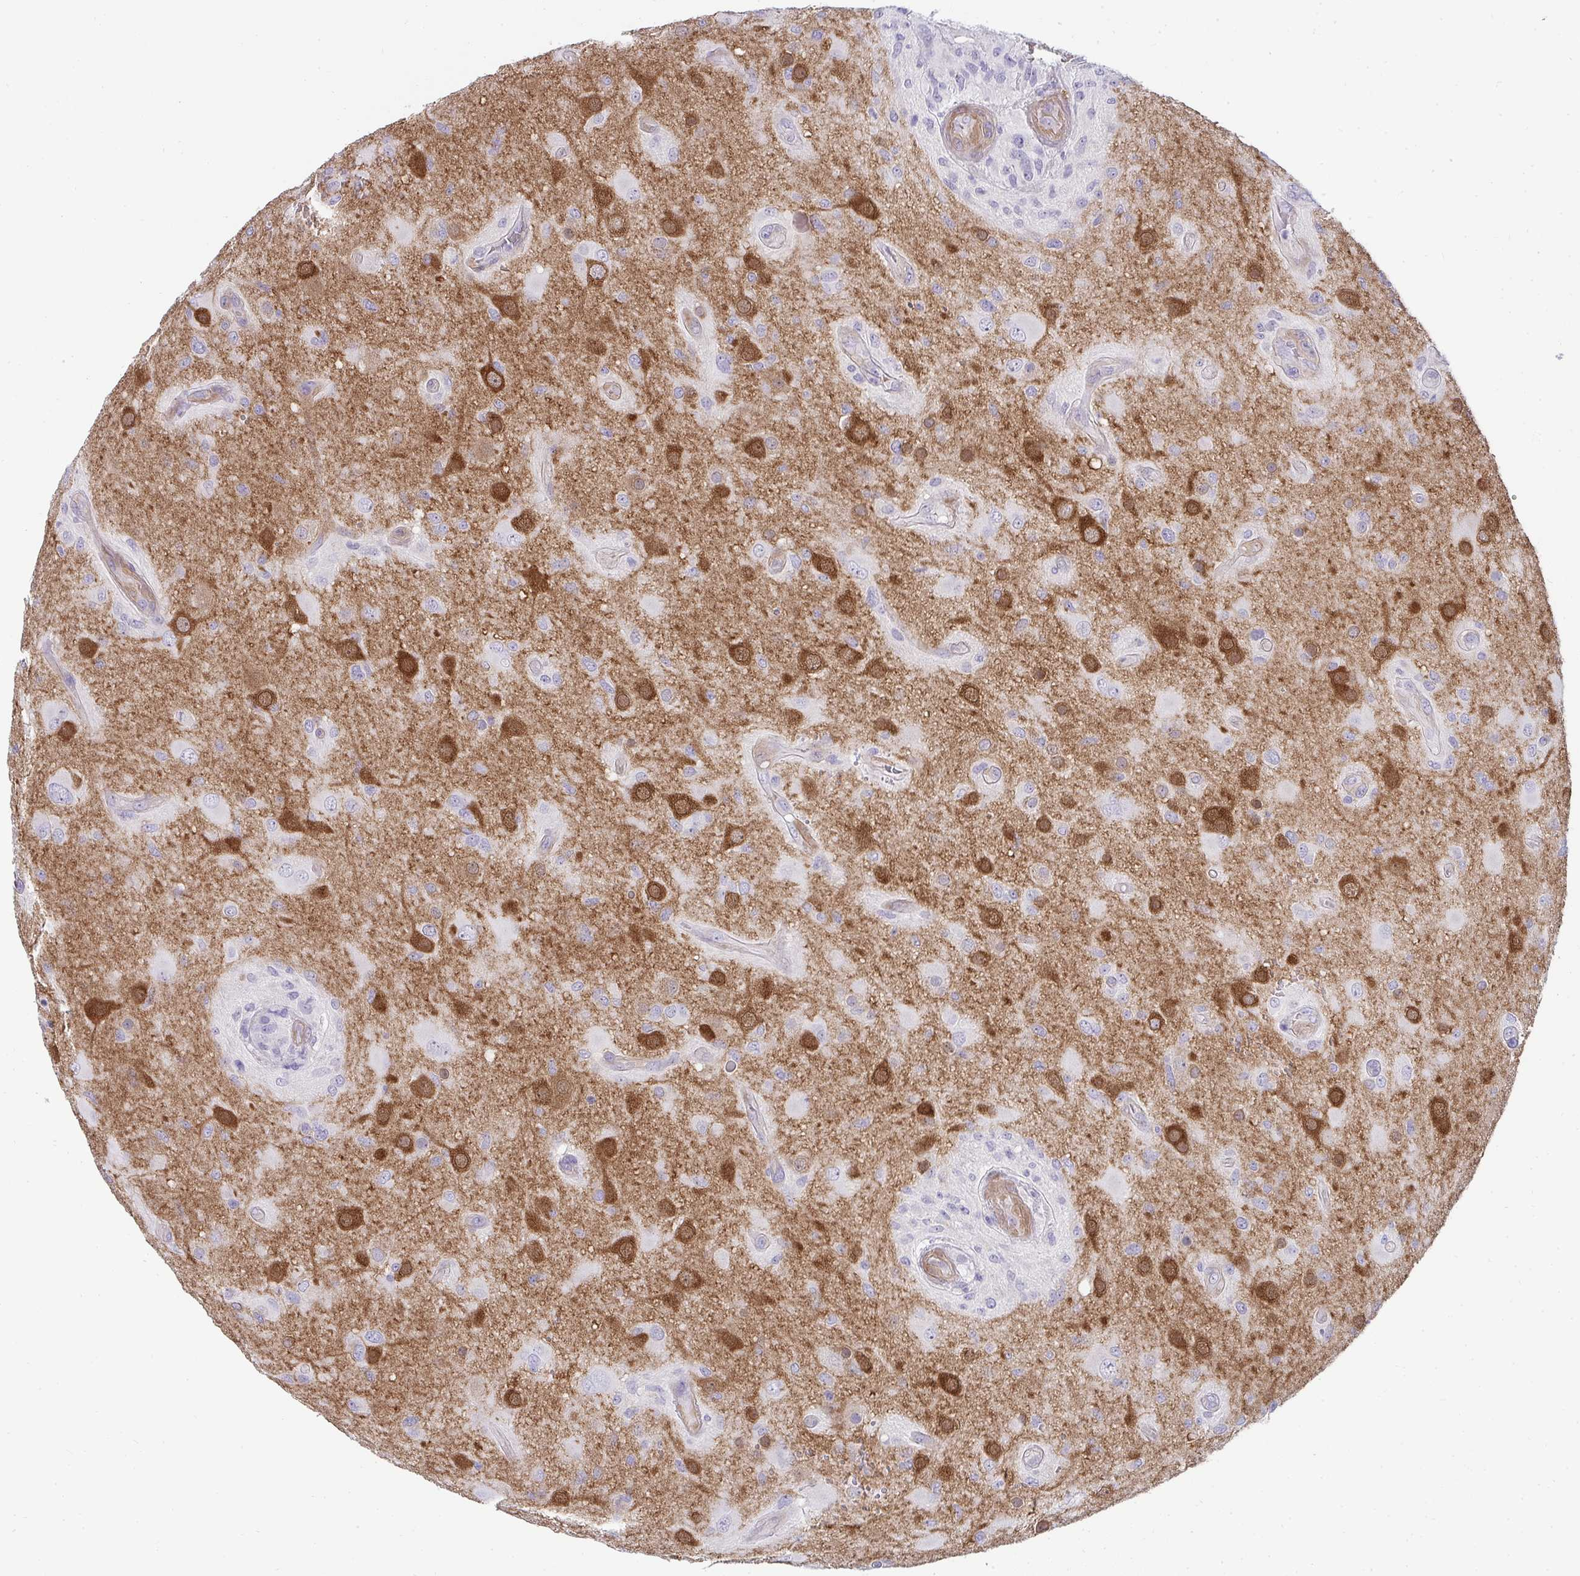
{"staining": {"intensity": "moderate", "quantity": "25%-75%", "location": "cytoplasmic/membranous"}, "tissue": "glioma", "cell_type": "Tumor cells", "image_type": "cancer", "snomed": [{"axis": "morphology", "description": "Glioma, malignant, High grade"}, {"axis": "topography", "description": "Brain"}], "caption": "Protein staining of malignant glioma (high-grade) tissue demonstrates moderate cytoplasmic/membranous positivity in approximately 25%-75% of tumor cells.", "gene": "AK5", "patient": {"sex": "male", "age": 53}}